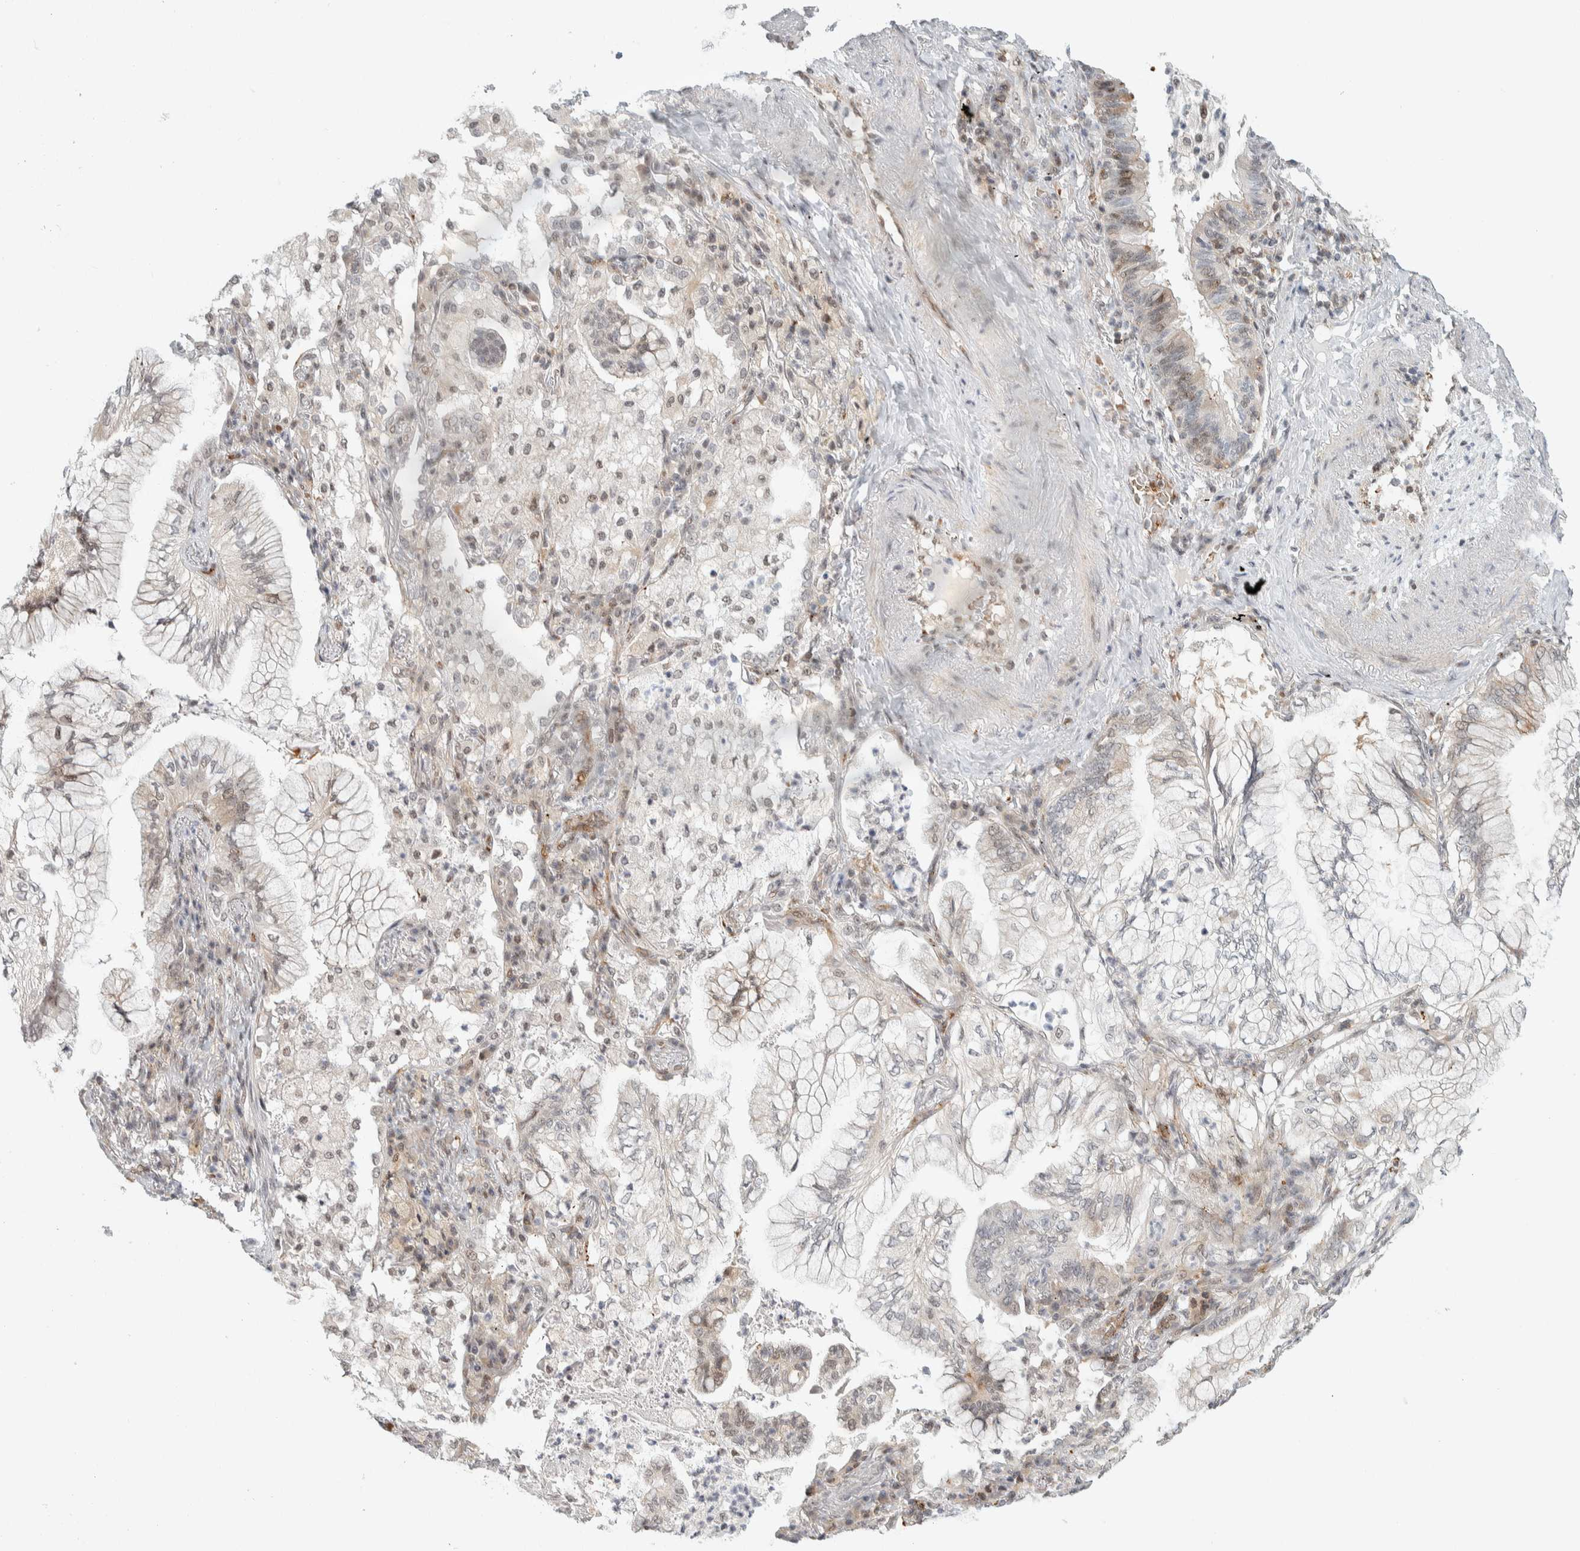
{"staining": {"intensity": "weak", "quantity": "<25%", "location": "nuclear"}, "tissue": "lung cancer", "cell_type": "Tumor cells", "image_type": "cancer", "snomed": [{"axis": "morphology", "description": "Adenocarcinoma, NOS"}, {"axis": "topography", "description": "Lung"}], "caption": "DAB immunohistochemical staining of lung cancer exhibits no significant staining in tumor cells.", "gene": "ZBTB2", "patient": {"sex": "female", "age": 70}}